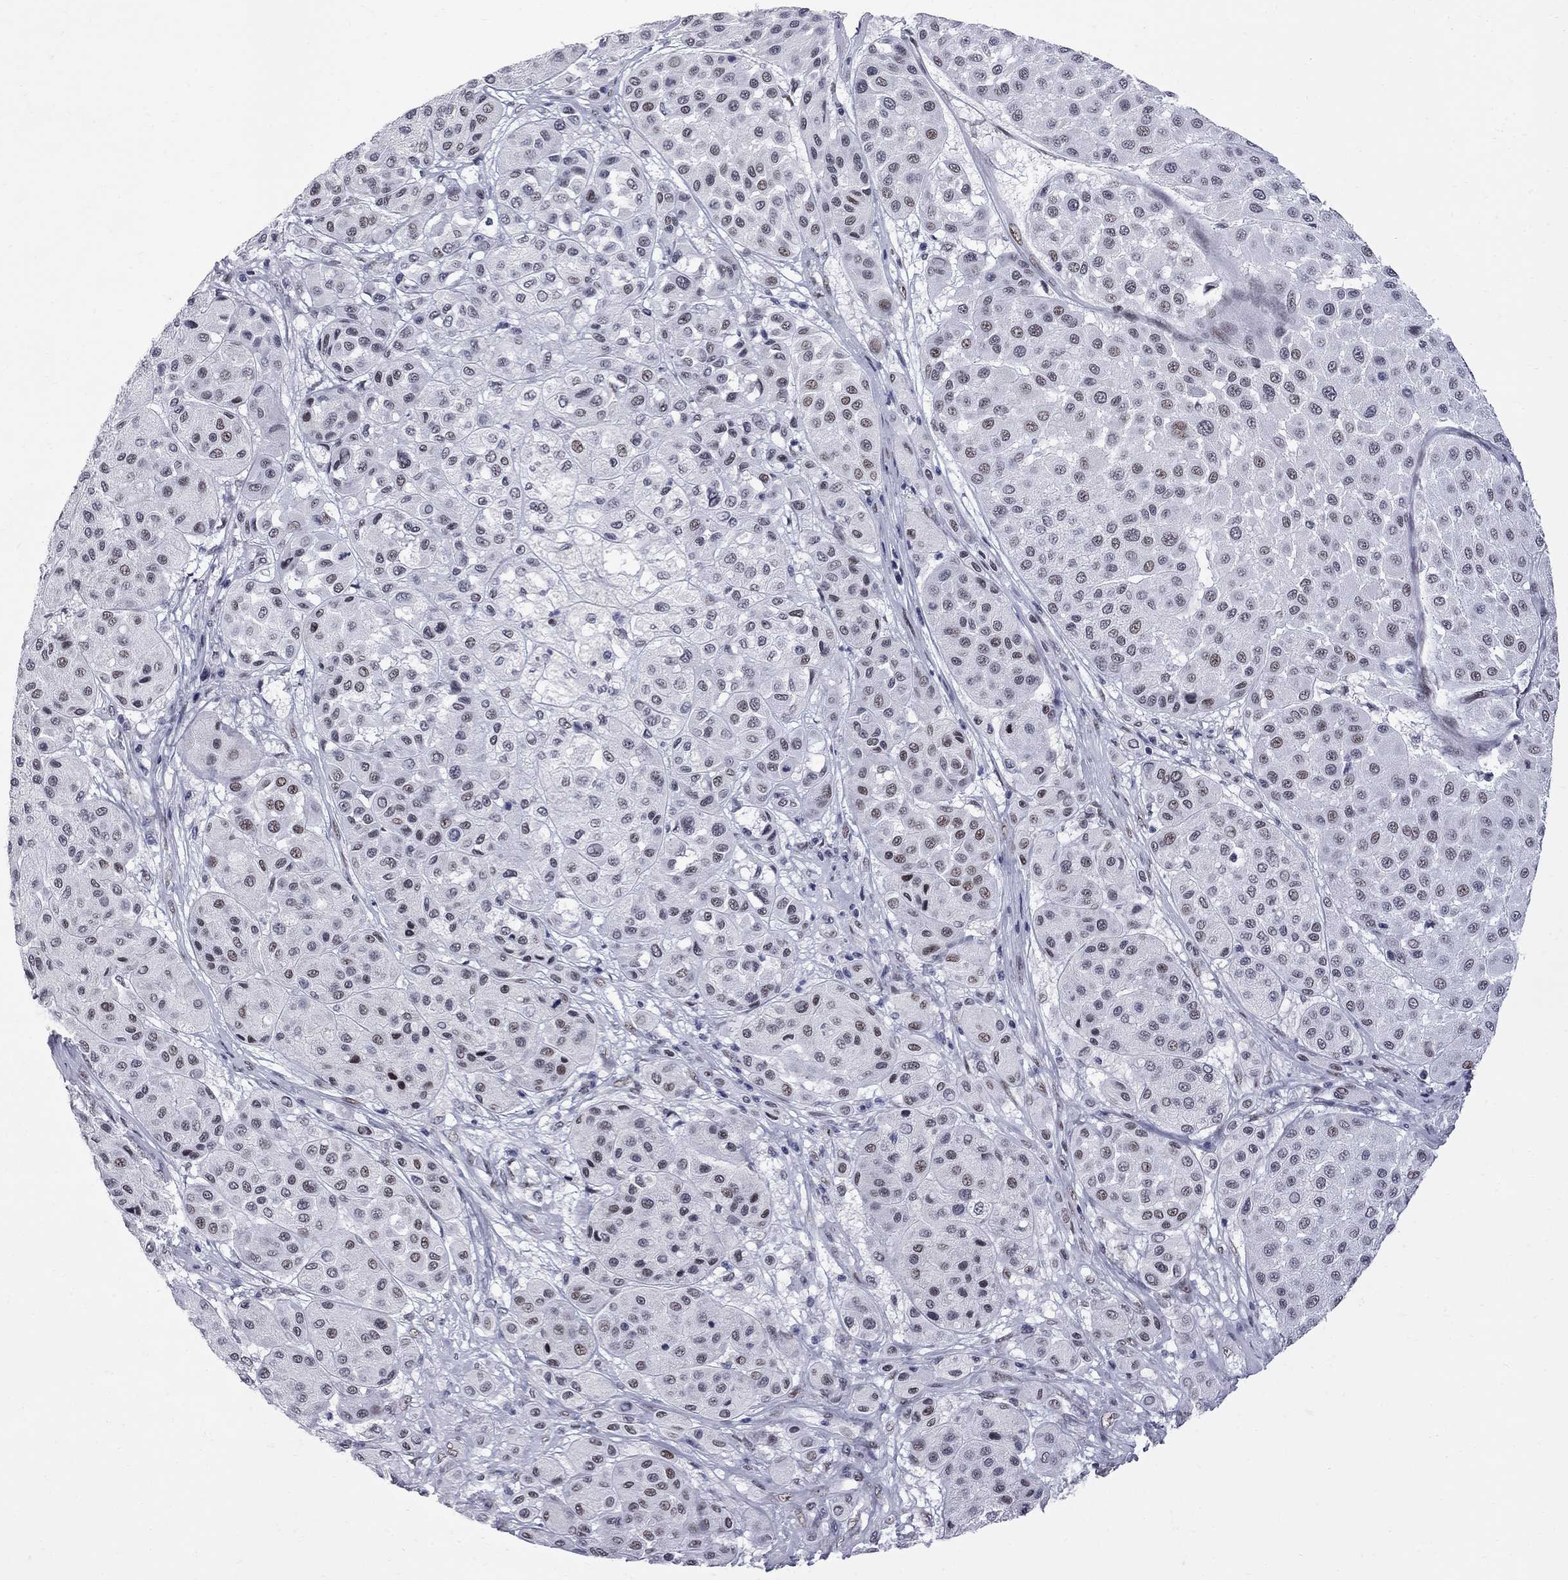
{"staining": {"intensity": "weak", "quantity": "<25%", "location": "nuclear"}, "tissue": "melanoma", "cell_type": "Tumor cells", "image_type": "cancer", "snomed": [{"axis": "morphology", "description": "Malignant melanoma, Metastatic site"}, {"axis": "topography", "description": "Smooth muscle"}], "caption": "Melanoma stained for a protein using IHC displays no positivity tumor cells.", "gene": "ZBTB47", "patient": {"sex": "male", "age": 41}}